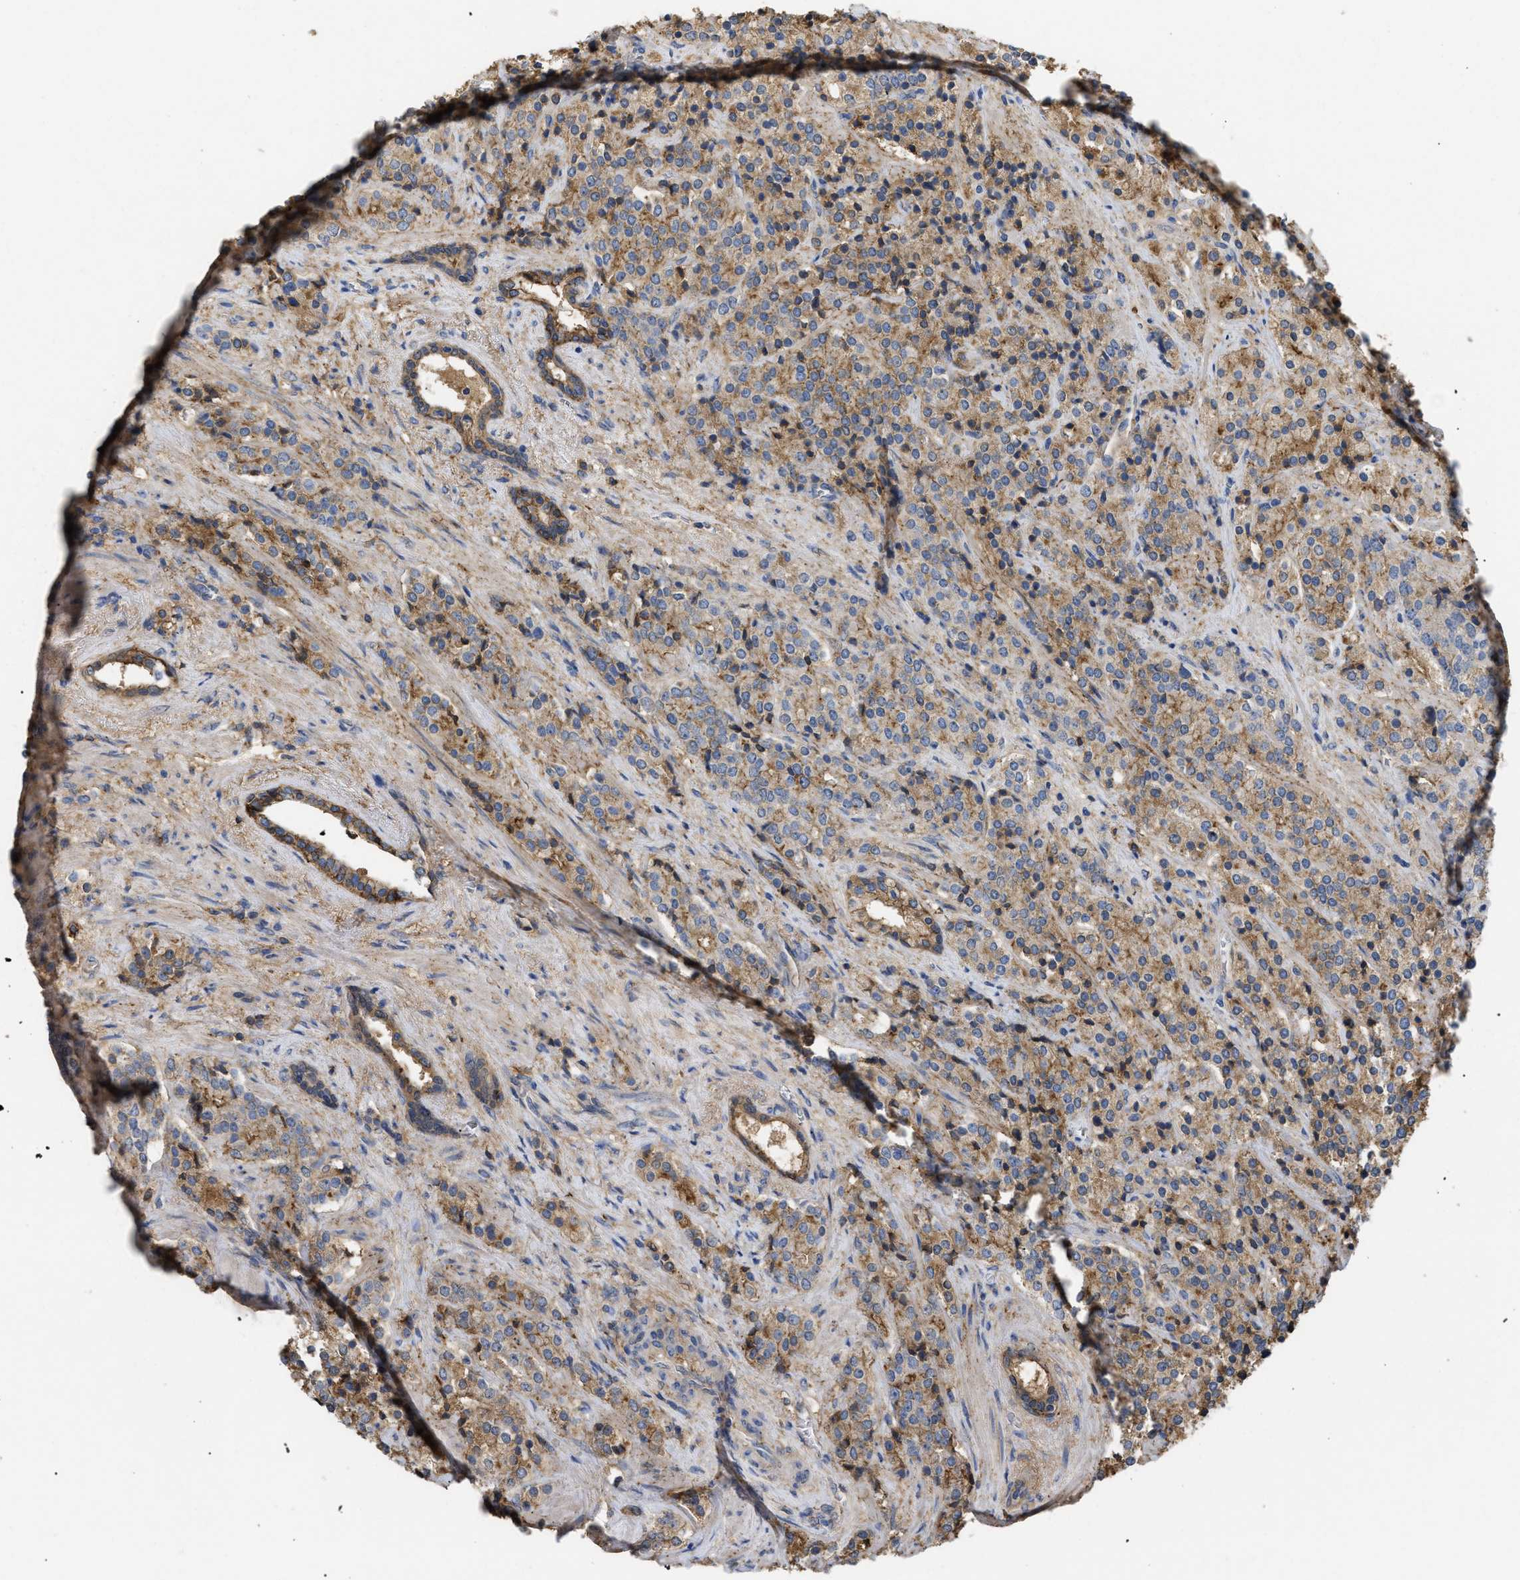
{"staining": {"intensity": "moderate", "quantity": ">75%", "location": "cytoplasmic/membranous"}, "tissue": "prostate cancer", "cell_type": "Tumor cells", "image_type": "cancer", "snomed": [{"axis": "morphology", "description": "Adenocarcinoma, High grade"}, {"axis": "topography", "description": "Prostate"}], "caption": "DAB immunohistochemical staining of human high-grade adenocarcinoma (prostate) demonstrates moderate cytoplasmic/membranous protein expression in approximately >75% of tumor cells. (DAB (3,3'-diaminobenzidine) = brown stain, brightfield microscopy at high magnification).", "gene": "ANXA4", "patient": {"sex": "male", "age": 71}}